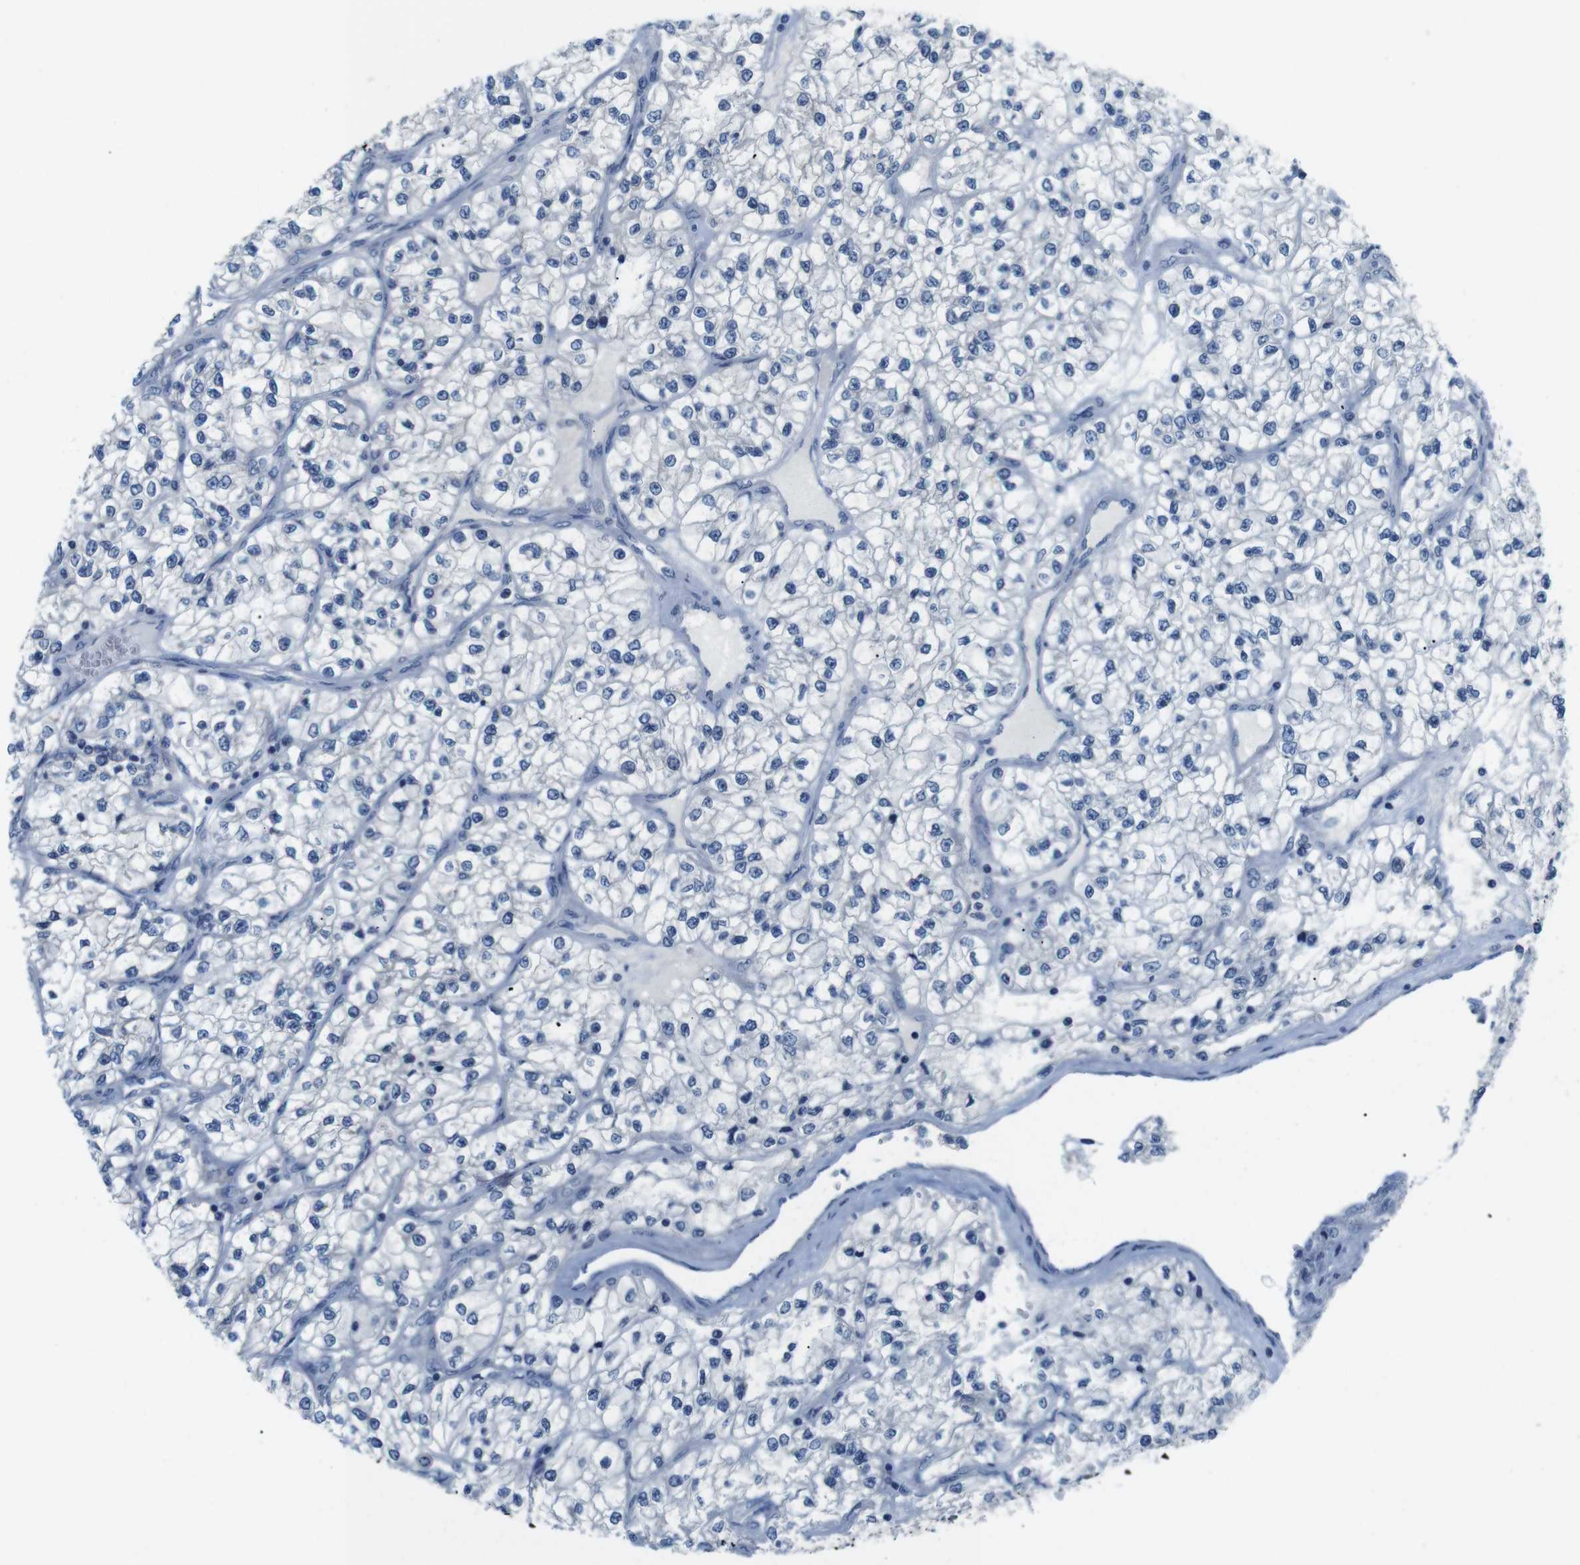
{"staining": {"intensity": "negative", "quantity": "none", "location": "none"}, "tissue": "renal cancer", "cell_type": "Tumor cells", "image_type": "cancer", "snomed": [{"axis": "morphology", "description": "Adenocarcinoma, NOS"}, {"axis": "topography", "description": "Kidney"}], "caption": "Renal adenocarcinoma stained for a protein using immunohistochemistry demonstrates no staining tumor cells.", "gene": "GOLGA2", "patient": {"sex": "female", "age": 57}}